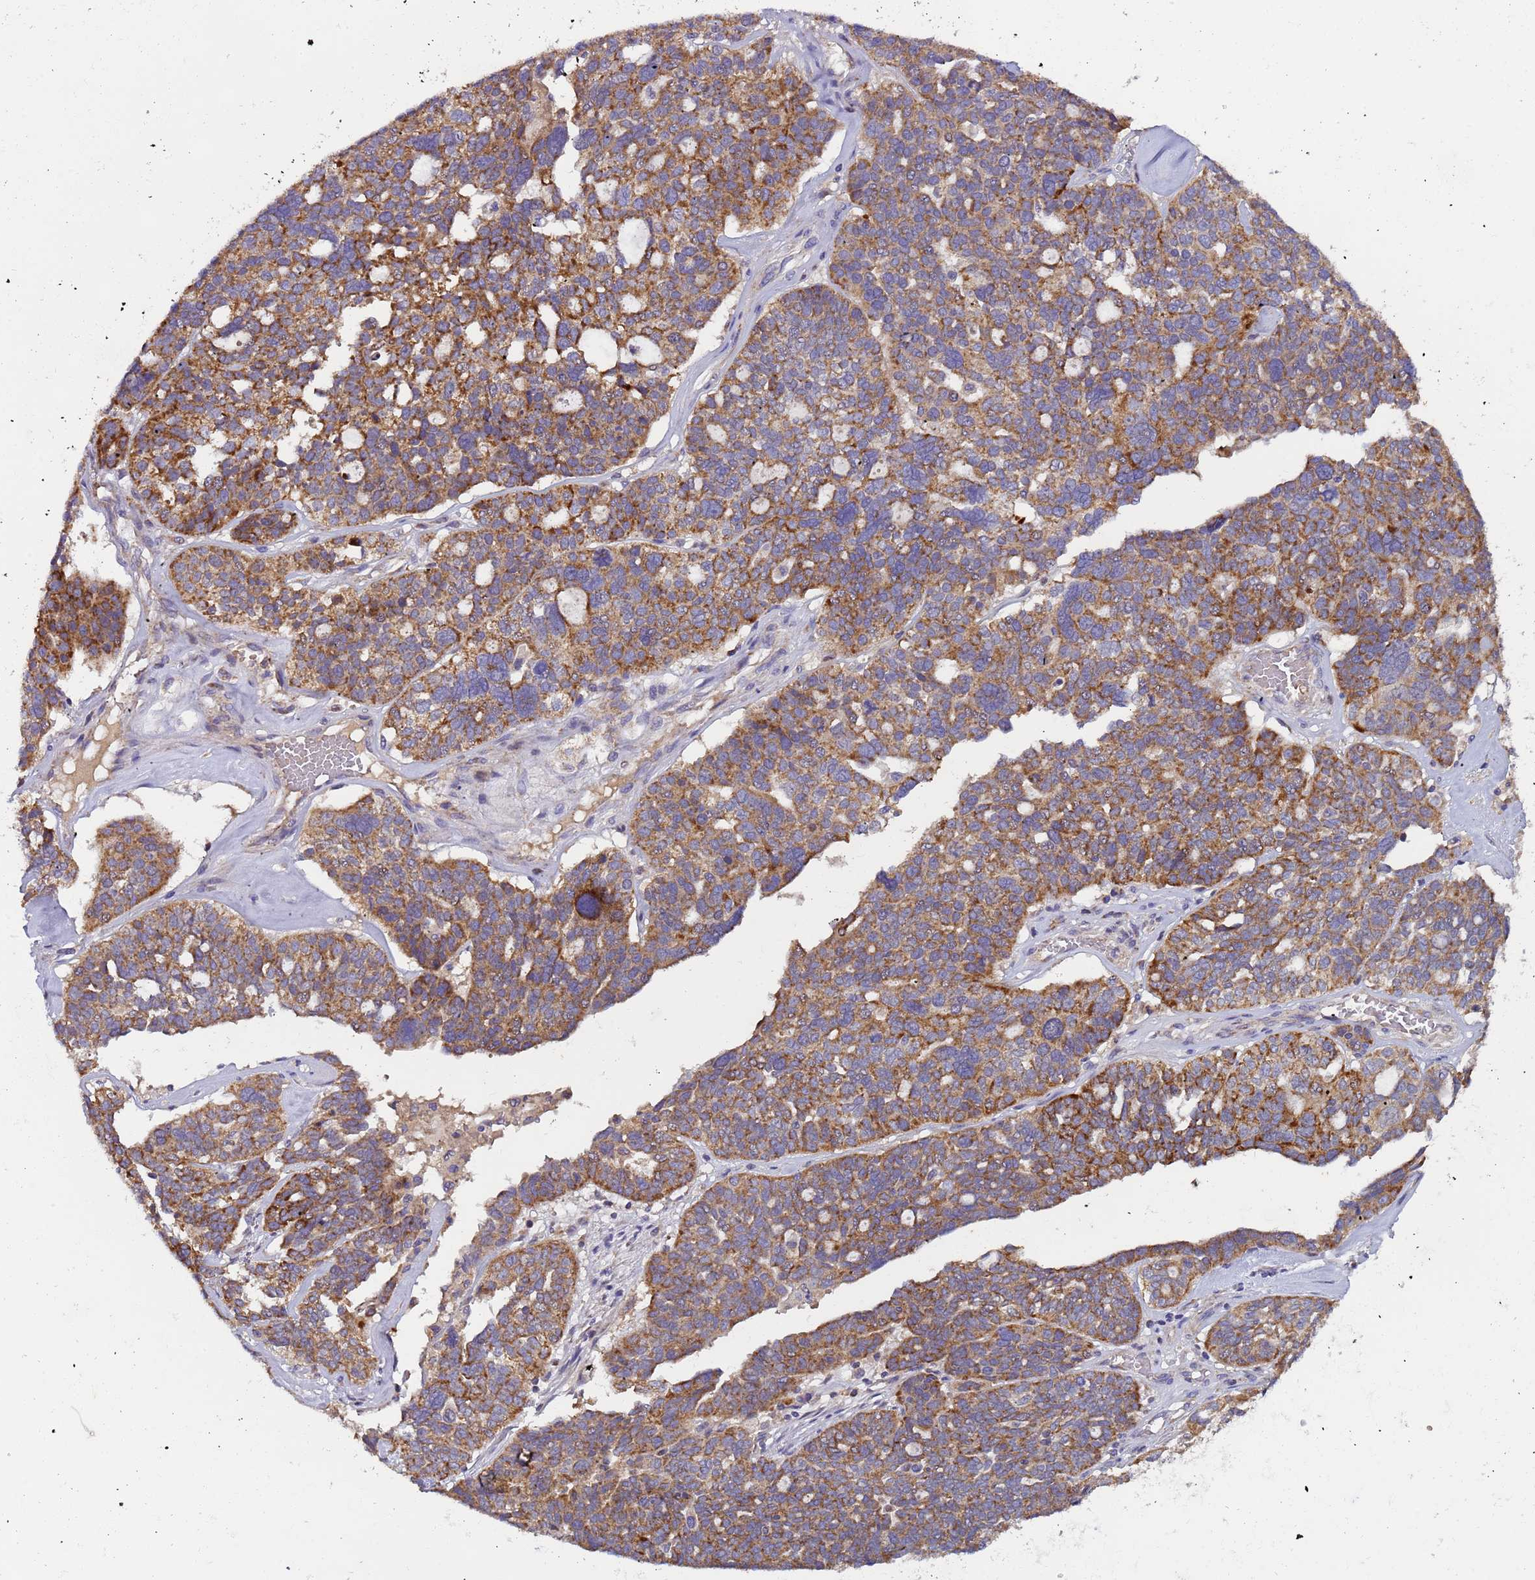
{"staining": {"intensity": "strong", "quantity": ">75%", "location": "cytoplasmic/membranous"}, "tissue": "ovarian cancer", "cell_type": "Tumor cells", "image_type": "cancer", "snomed": [{"axis": "morphology", "description": "Cystadenocarcinoma, serous, NOS"}, {"axis": "topography", "description": "Ovary"}], "caption": "Protein expression analysis of ovarian serous cystadenocarcinoma displays strong cytoplasmic/membranous staining in about >75% of tumor cells.", "gene": "TMEM126A", "patient": {"sex": "female", "age": 59}}